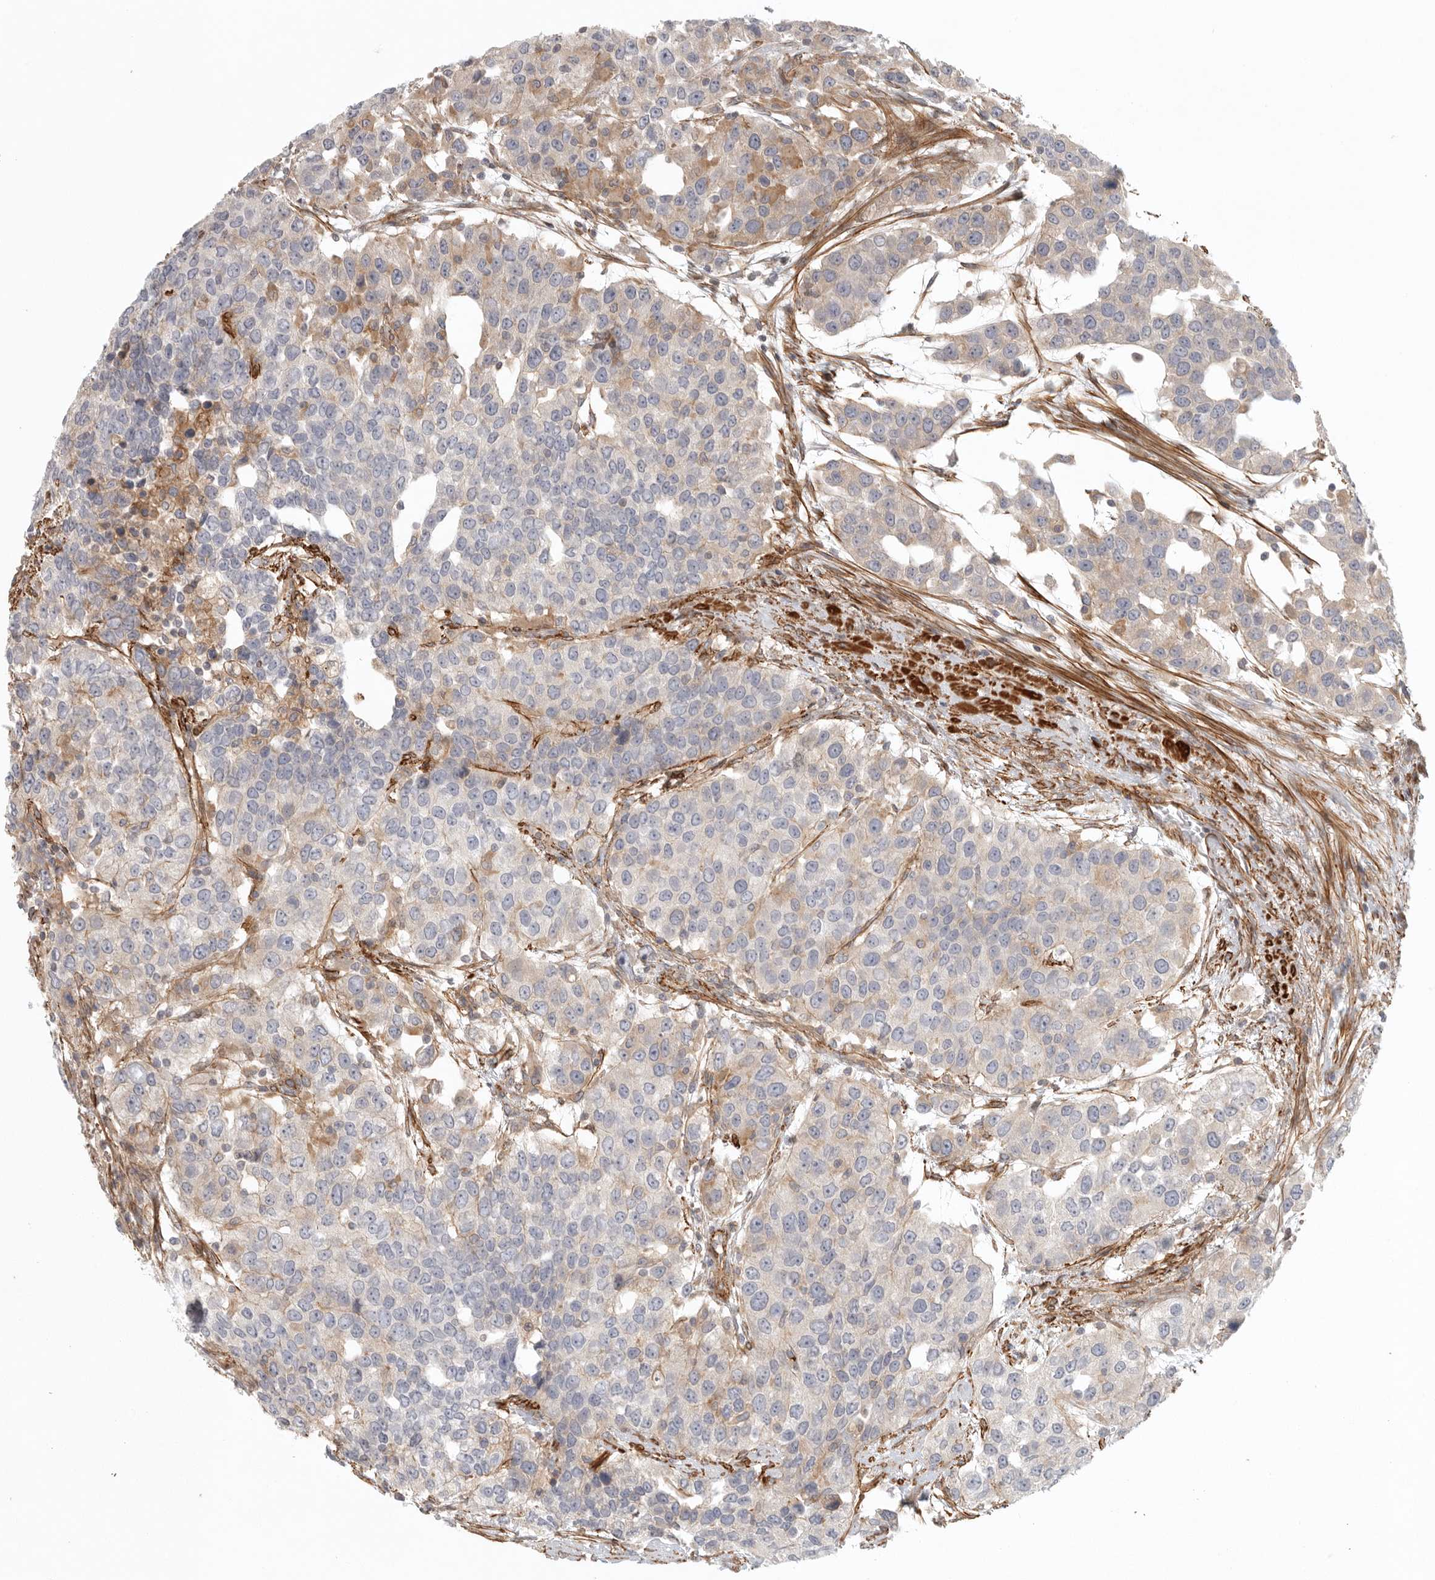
{"staining": {"intensity": "weak", "quantity": "<25%", "location": "cytoplasmic/membranous"}, "tissue": "urothelial cancer", "cell_type": "Tumor cells", "image_type": "cancer", "snomed": [{"axis": "morphology", "description": "Urothelial carcinoma, High grade"}, {"axis": "topography", "description": "Urinary bladder"}], "caption": "Urothelial cancer was stained to show a protein in brown. There is no significant expression in tumor cells. Nuclei are stained in blue.", "gene": "LONRF1", "patient": {"sex": "female", "age": 80}}